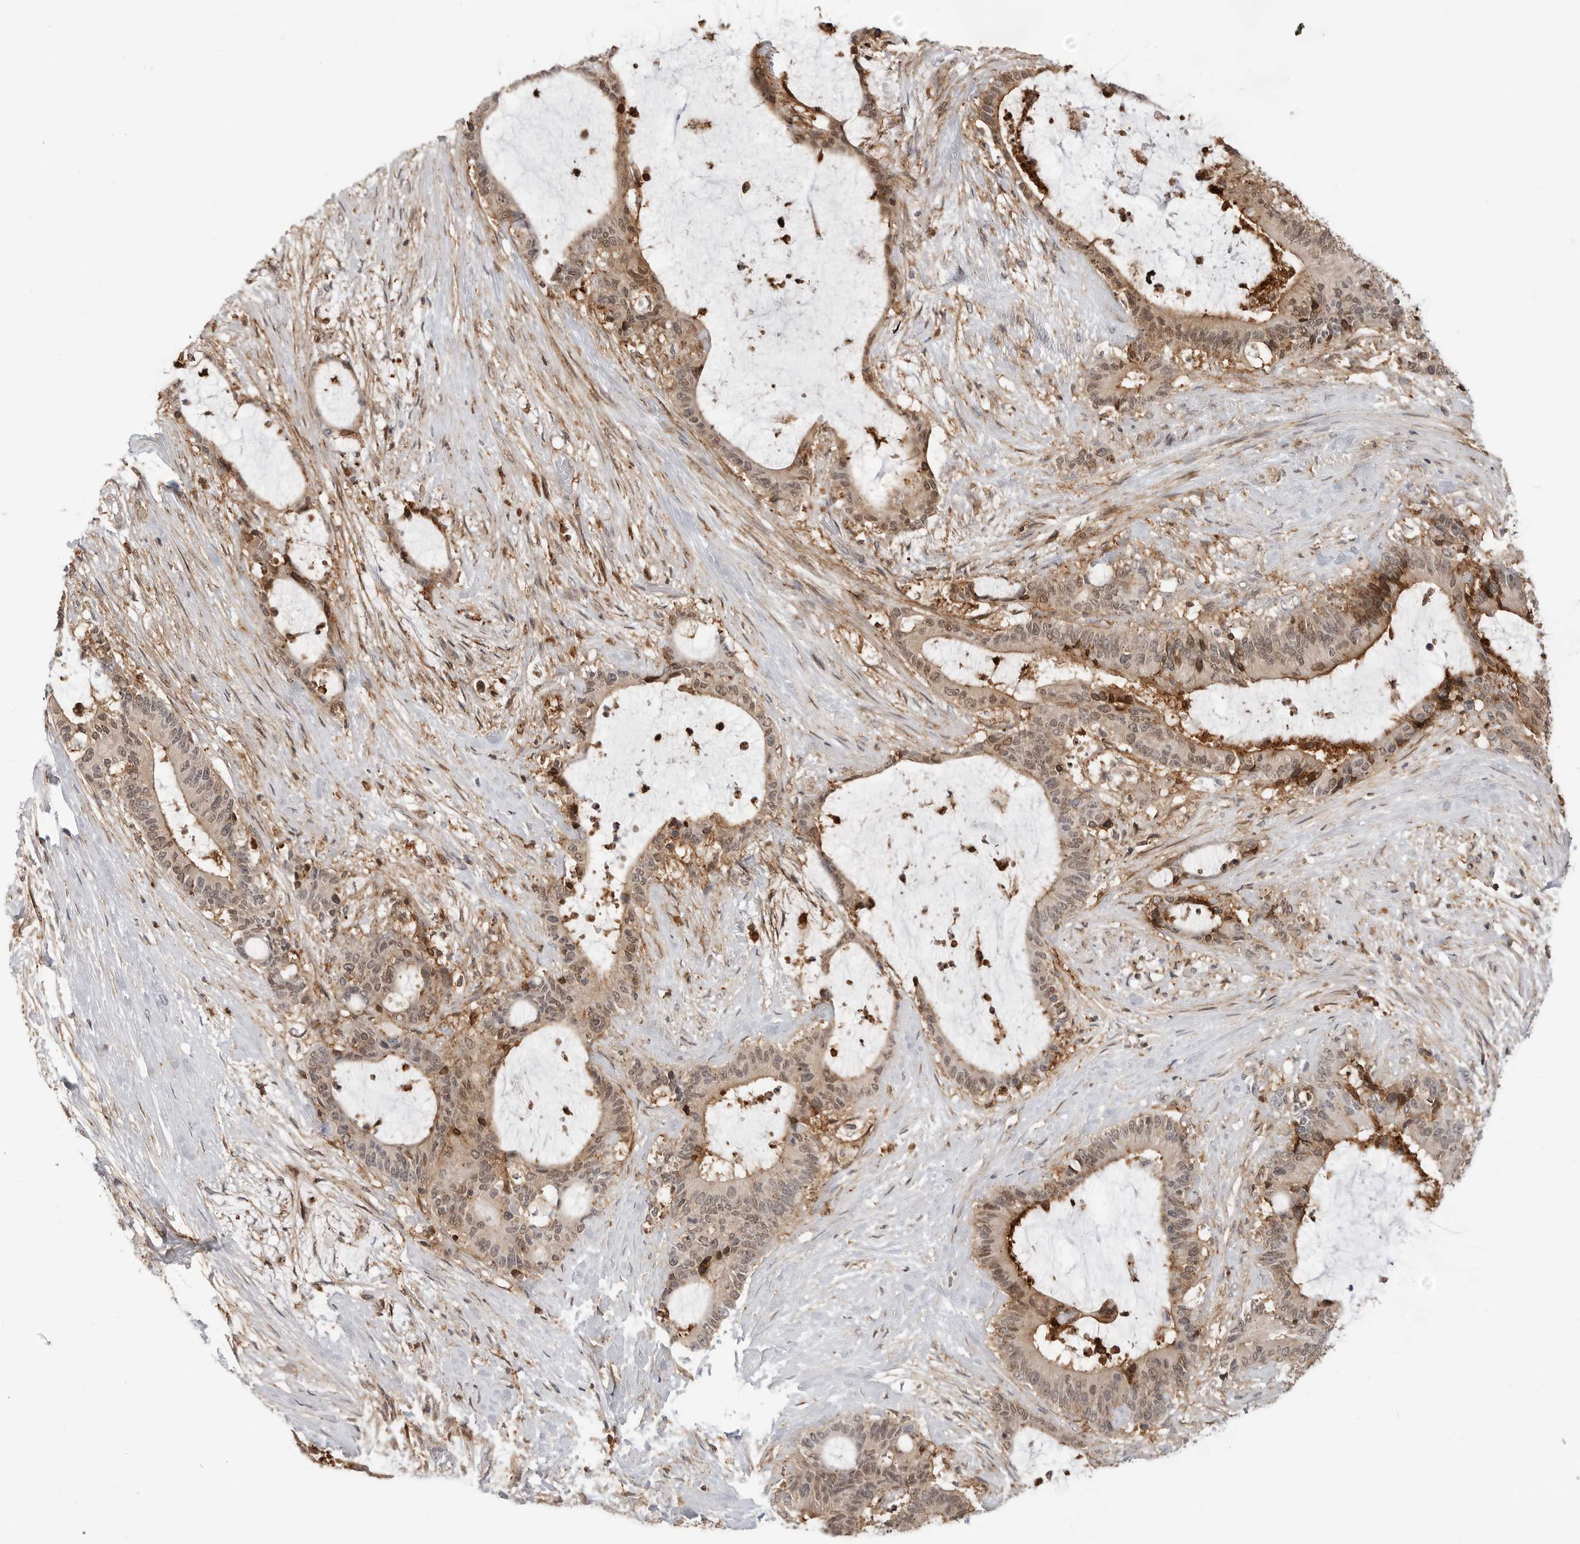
{"staining": {"intensity": "weak", "quantity": ">75%", "location": "cytoplasmic/membranous,nuclear"}, "tissue": "liver cancer", "cell_type": "Tumor cells", "image_type": "cancer", "snomed": [{"axis": "morphology", "description": "Normal tissue, NOS"}, {"axis": "morphology", "description": "Cholangiocarcinoma"}, {"axis": "topography", "description": "Liver"}, {"axis": "topography", "description": "Peripheral nerve tissue"}], "caption": "DAB immunohistochemical staining of cholangiocarcinoma (liver) displays weak cytoplasmic/membranous and nuclear protein expression in approximately >75% of tumor cells.", "gene": "ANXA11", "patient": {"sex": "female", "age": 73}}